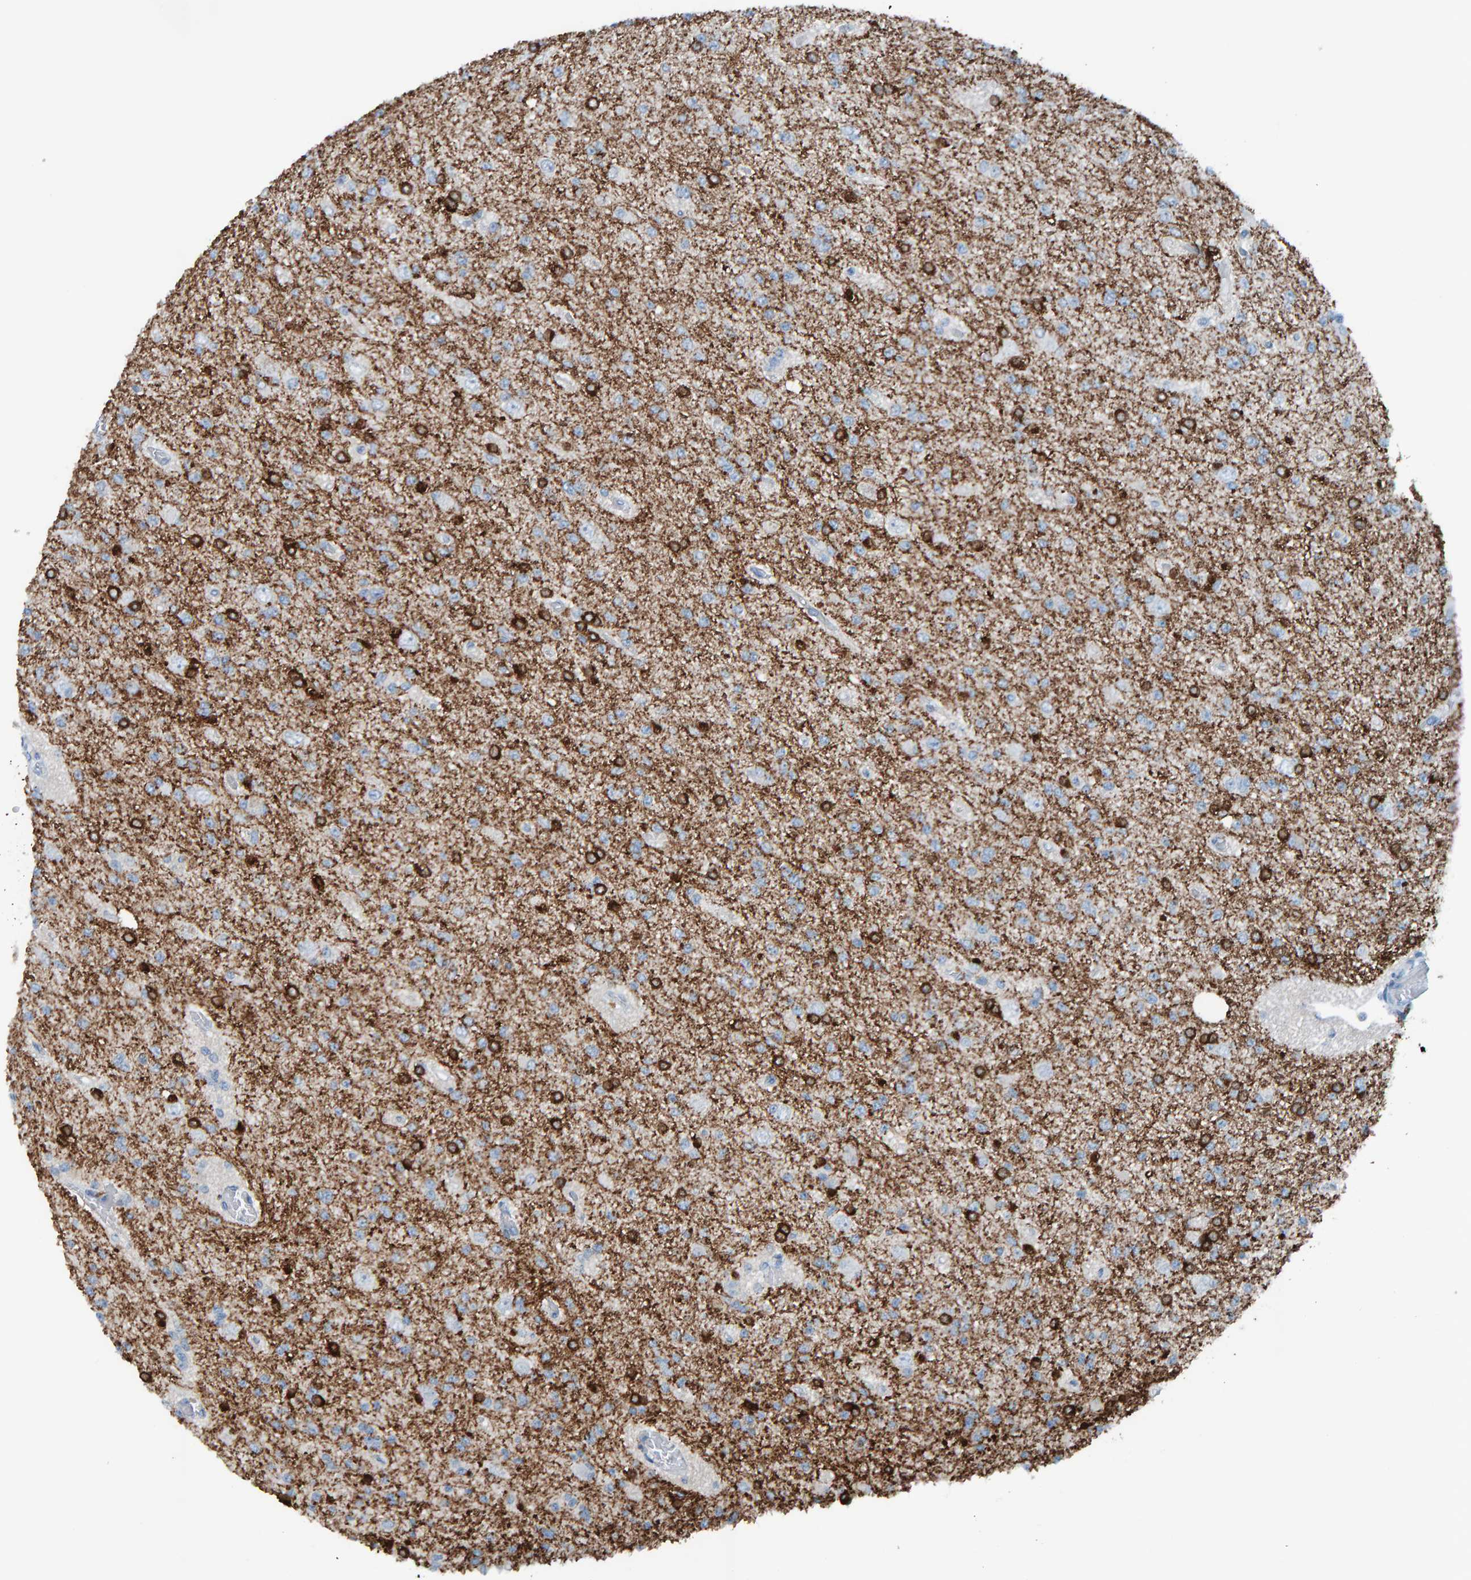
{"staining": {"intensity": "strong", "quantity": "<25%", "location": "cytoplasmic/membranous"}, "tissue": "glioma", "cell_type": "Tumor cells", "image_type": "cancer", "snomed": [{"axis": "morphology", "description": "Glioma, malignant, Low grade"}, {"axis": "topography", "description": "Brain"}], "caption": "An immunohistochemistry histopathology image of tumor tissue is shown. Protein staining in brown shows strong cytoplasmic/membranous positivity in glioma within tumor cells. The staining was performed using DAB to visualize the protein expression in brown, while the nuclei were stained in blue with hematoxylin (Magnification: 20x).", "gene": "CNP", "patient": {"sex": "female", "age": 22}}